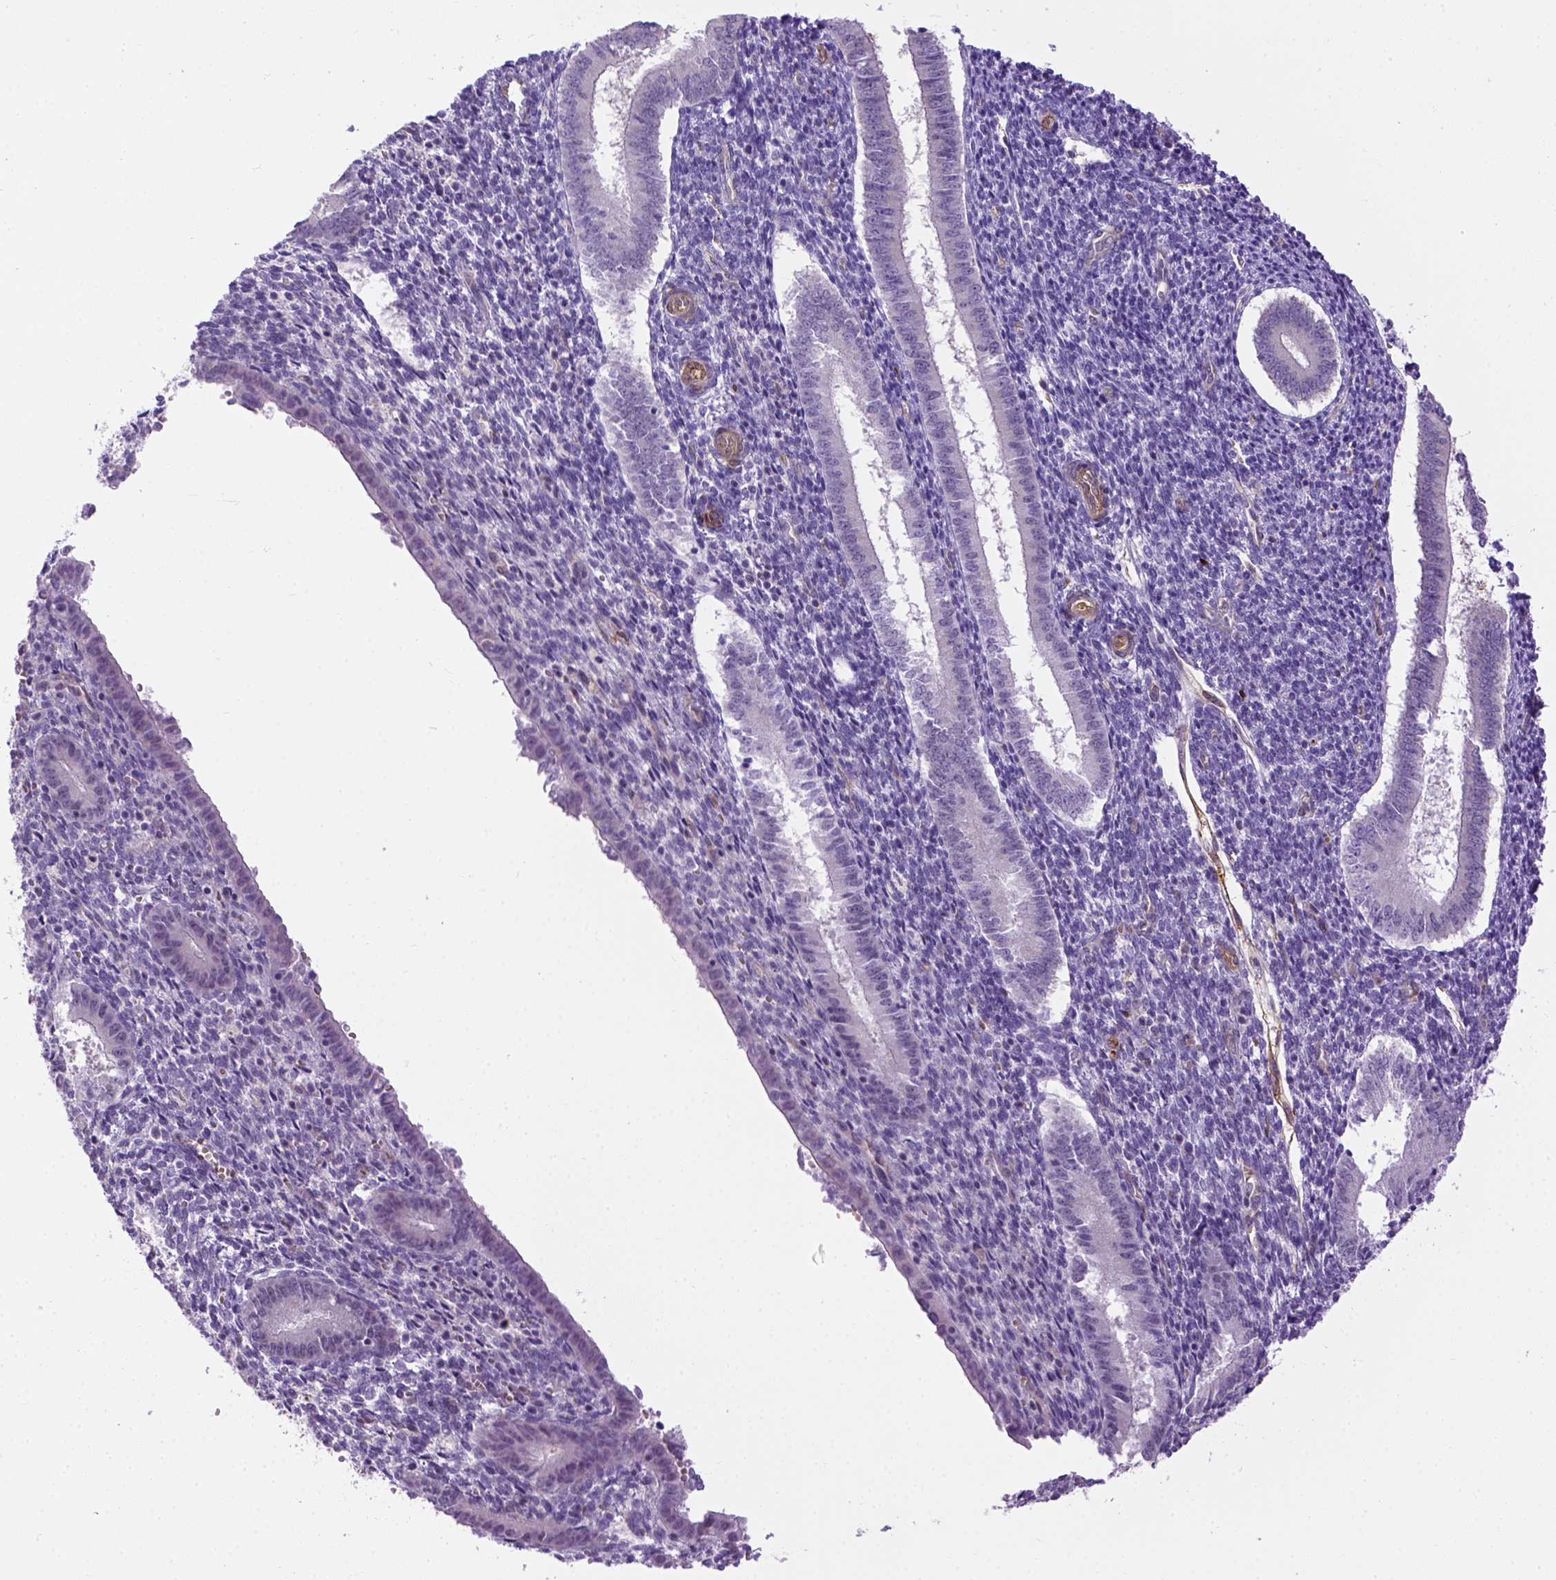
{"staining": {"intensity": "moderate", "quantity": ">75%", "location": "cytoplasmic/membranous"}, "tissue": "endometrium", "cell_type": "Cells in endometrial stroma", "image_type": "normal", "snomed": [{"axis": "morphology", "description": "Normal tissue, NOS"}, {"axis": "topography", "description": "Endometrium"}], "caption": "Endometrium stained with IHC shows moderate cytoplasmic/membranous positivity in approximately >75% of cells in endometrial stroma. (DAB IHC, brown staining for protein, blue staining for nuclei).", "gene": "KAZN", "patient": {"sex": "female", "age": 25}}